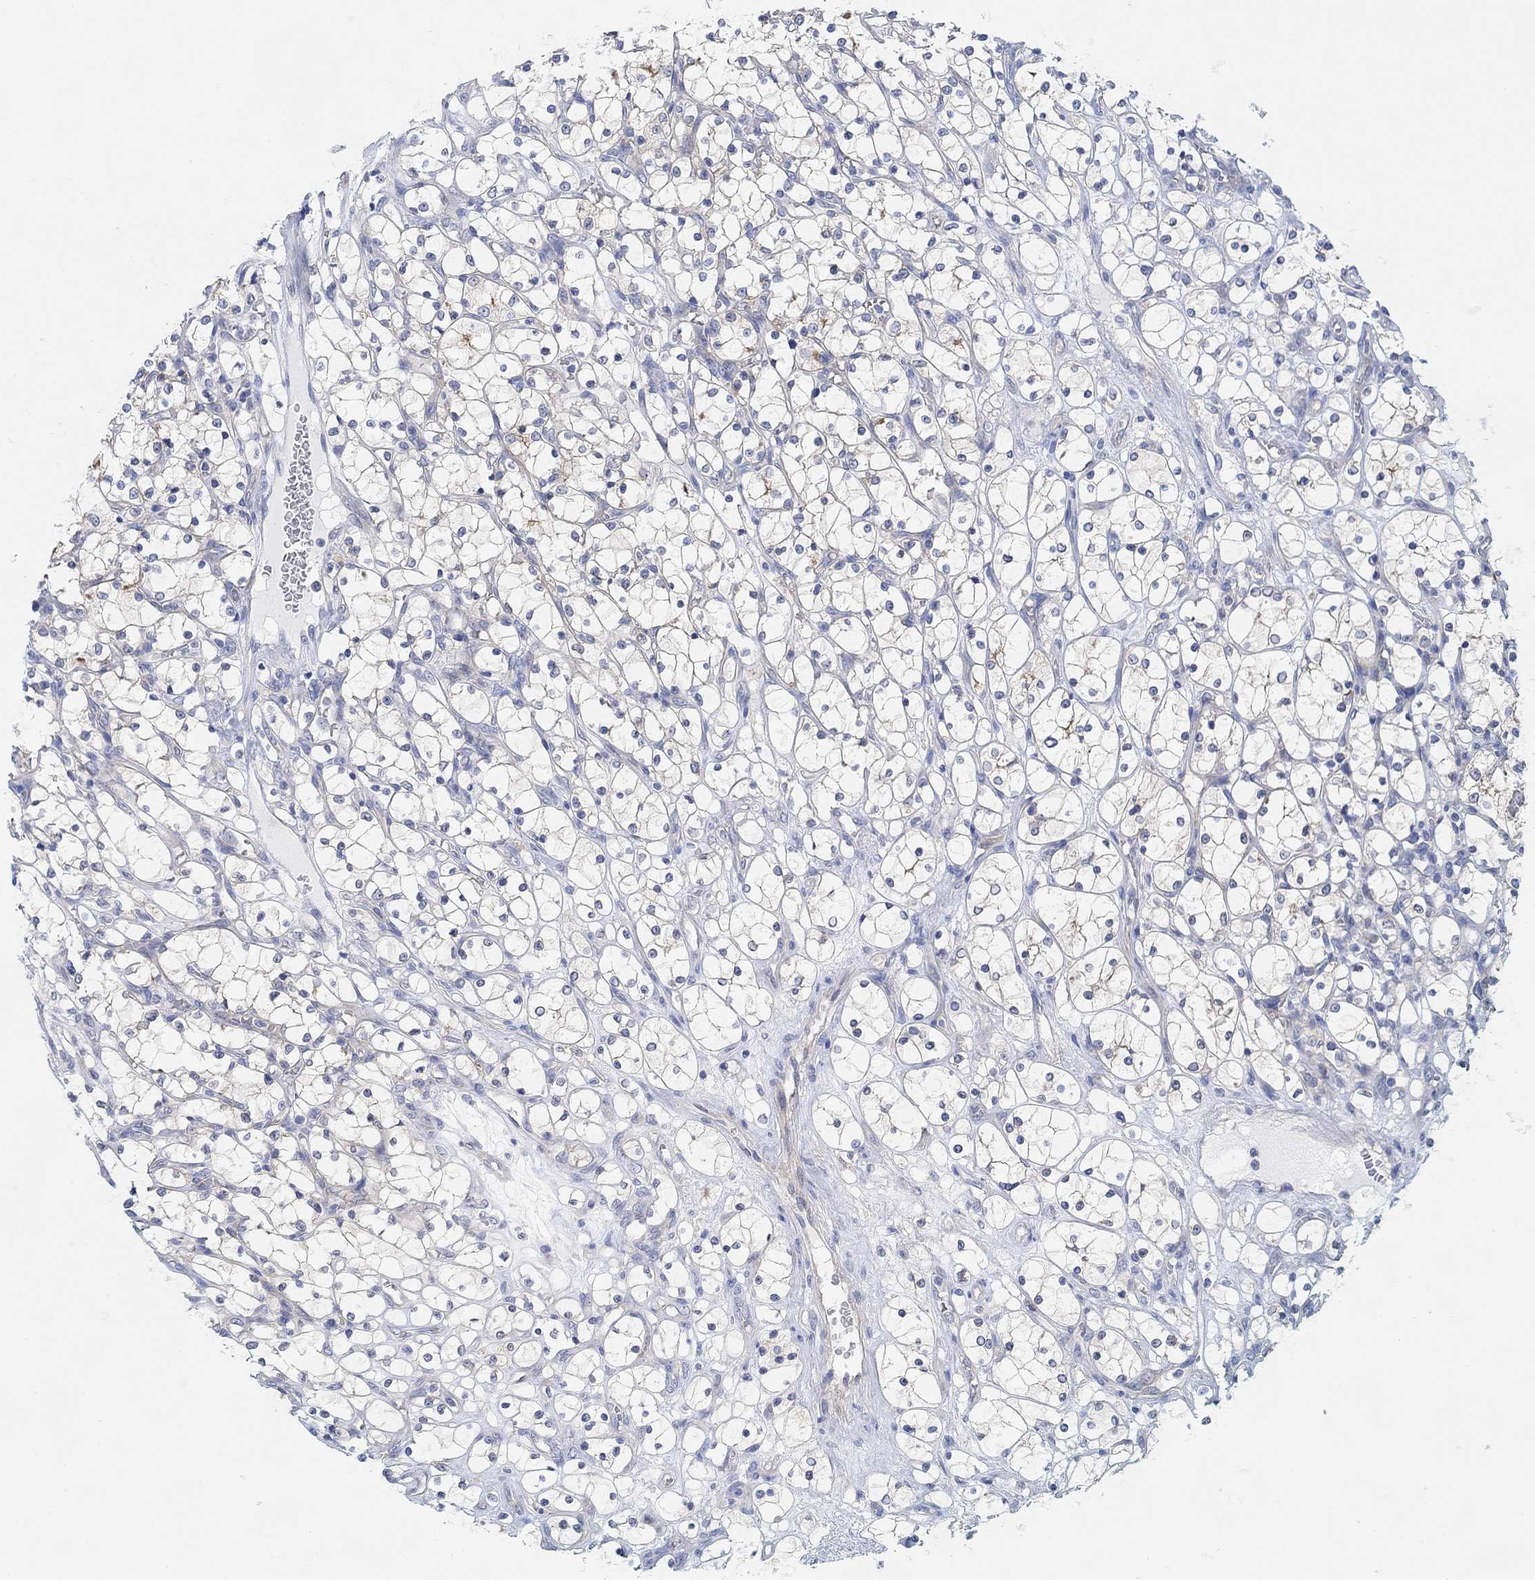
{"staining": {"intensity": "moderate", "quantity": "<25%", "location": "cytoplasmic/membranous"}, "tissue": "renal cancer", "cell_type": "Tumor cells", "image_type": "cancer", "snomed": [{"axis": "morphology", "description": "Adenocarcinoma, NOS"}, {"axis": "topography", "description": "Kidney"}], "caption": "Tumor cells reveal moderate cytoplasmic/membranous staining in approximately <25% of cells in renal adenocarcinoma.", "gene": "RGS1", "patient": {"sex": "female", "age": 69}}